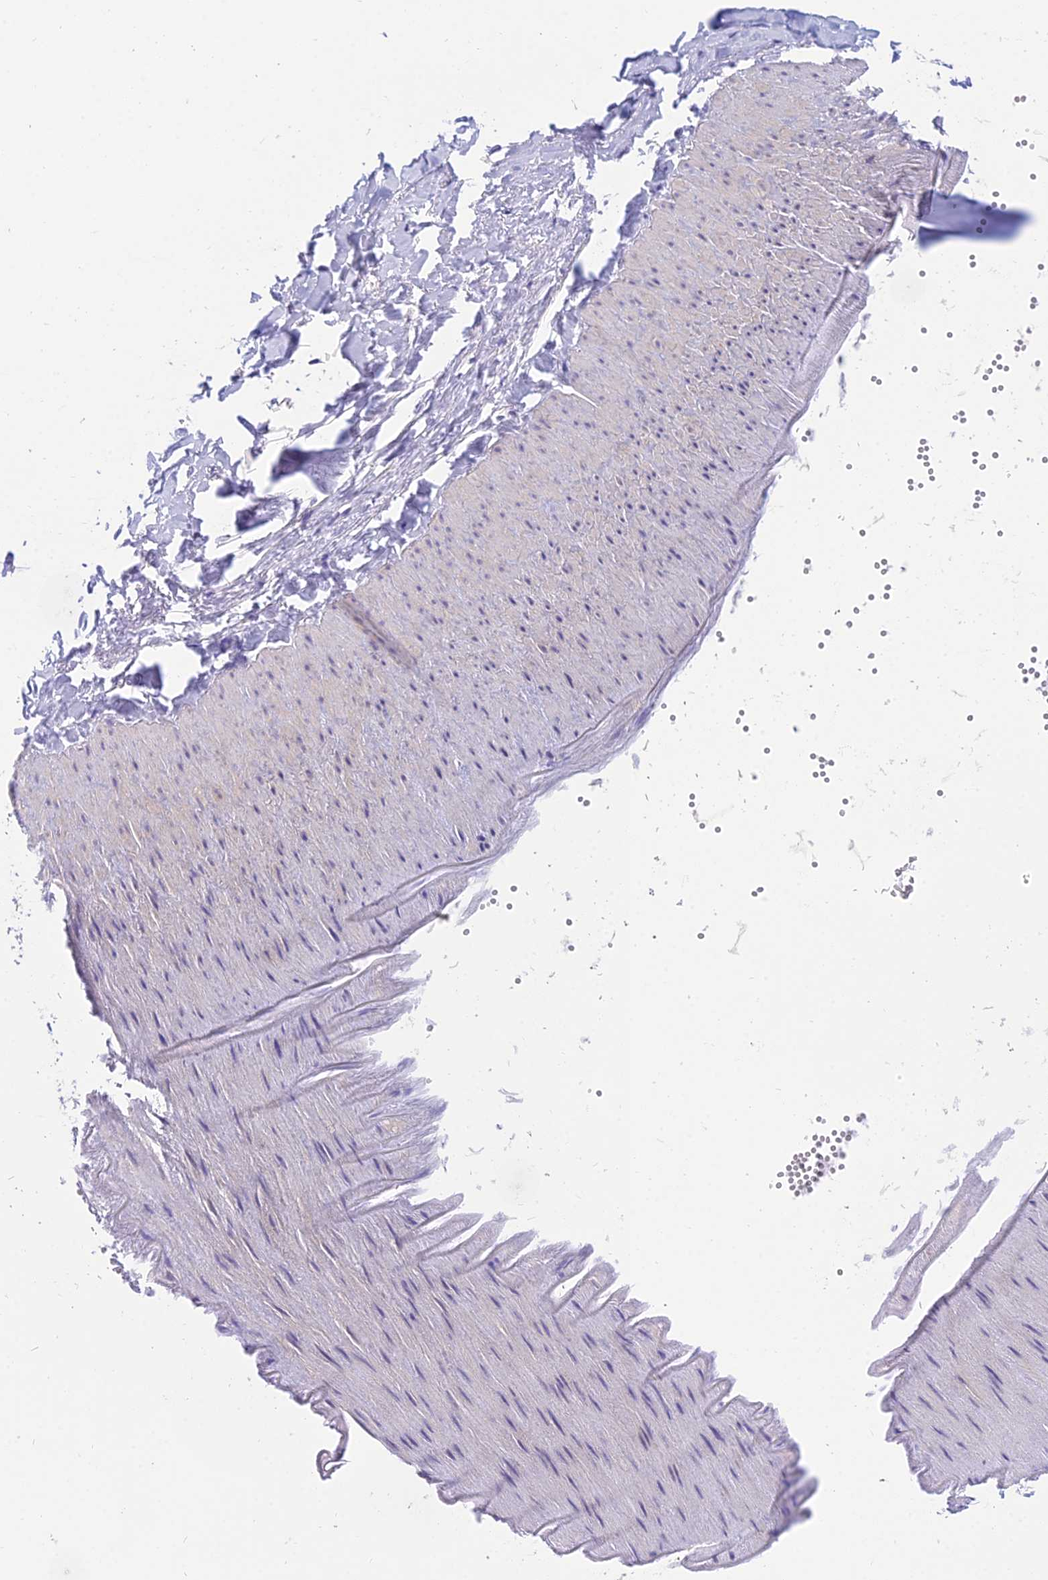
{"staining": {"intensity": "negative", "quantity": "none", "location": "none"}, "tissue": "adipose tissue", "cell_type": "Adipocytes", "image_type": "normal", "snomed": [{"axis": "morphology", "description": "Normal tissue, NOS"}, {"axis": "topography", "description": "Gallbladder"}, {"axis": "topography", "description": "Peripheral nerve tissue"}], "caption": "The immunohistochemistry (IHC) image has no significant positivity in adipocytes of adipose tissue. (DAB IHC, high magnification).", "gene": "CFAP206", "patient": {"sex": "male", "age": 38}}